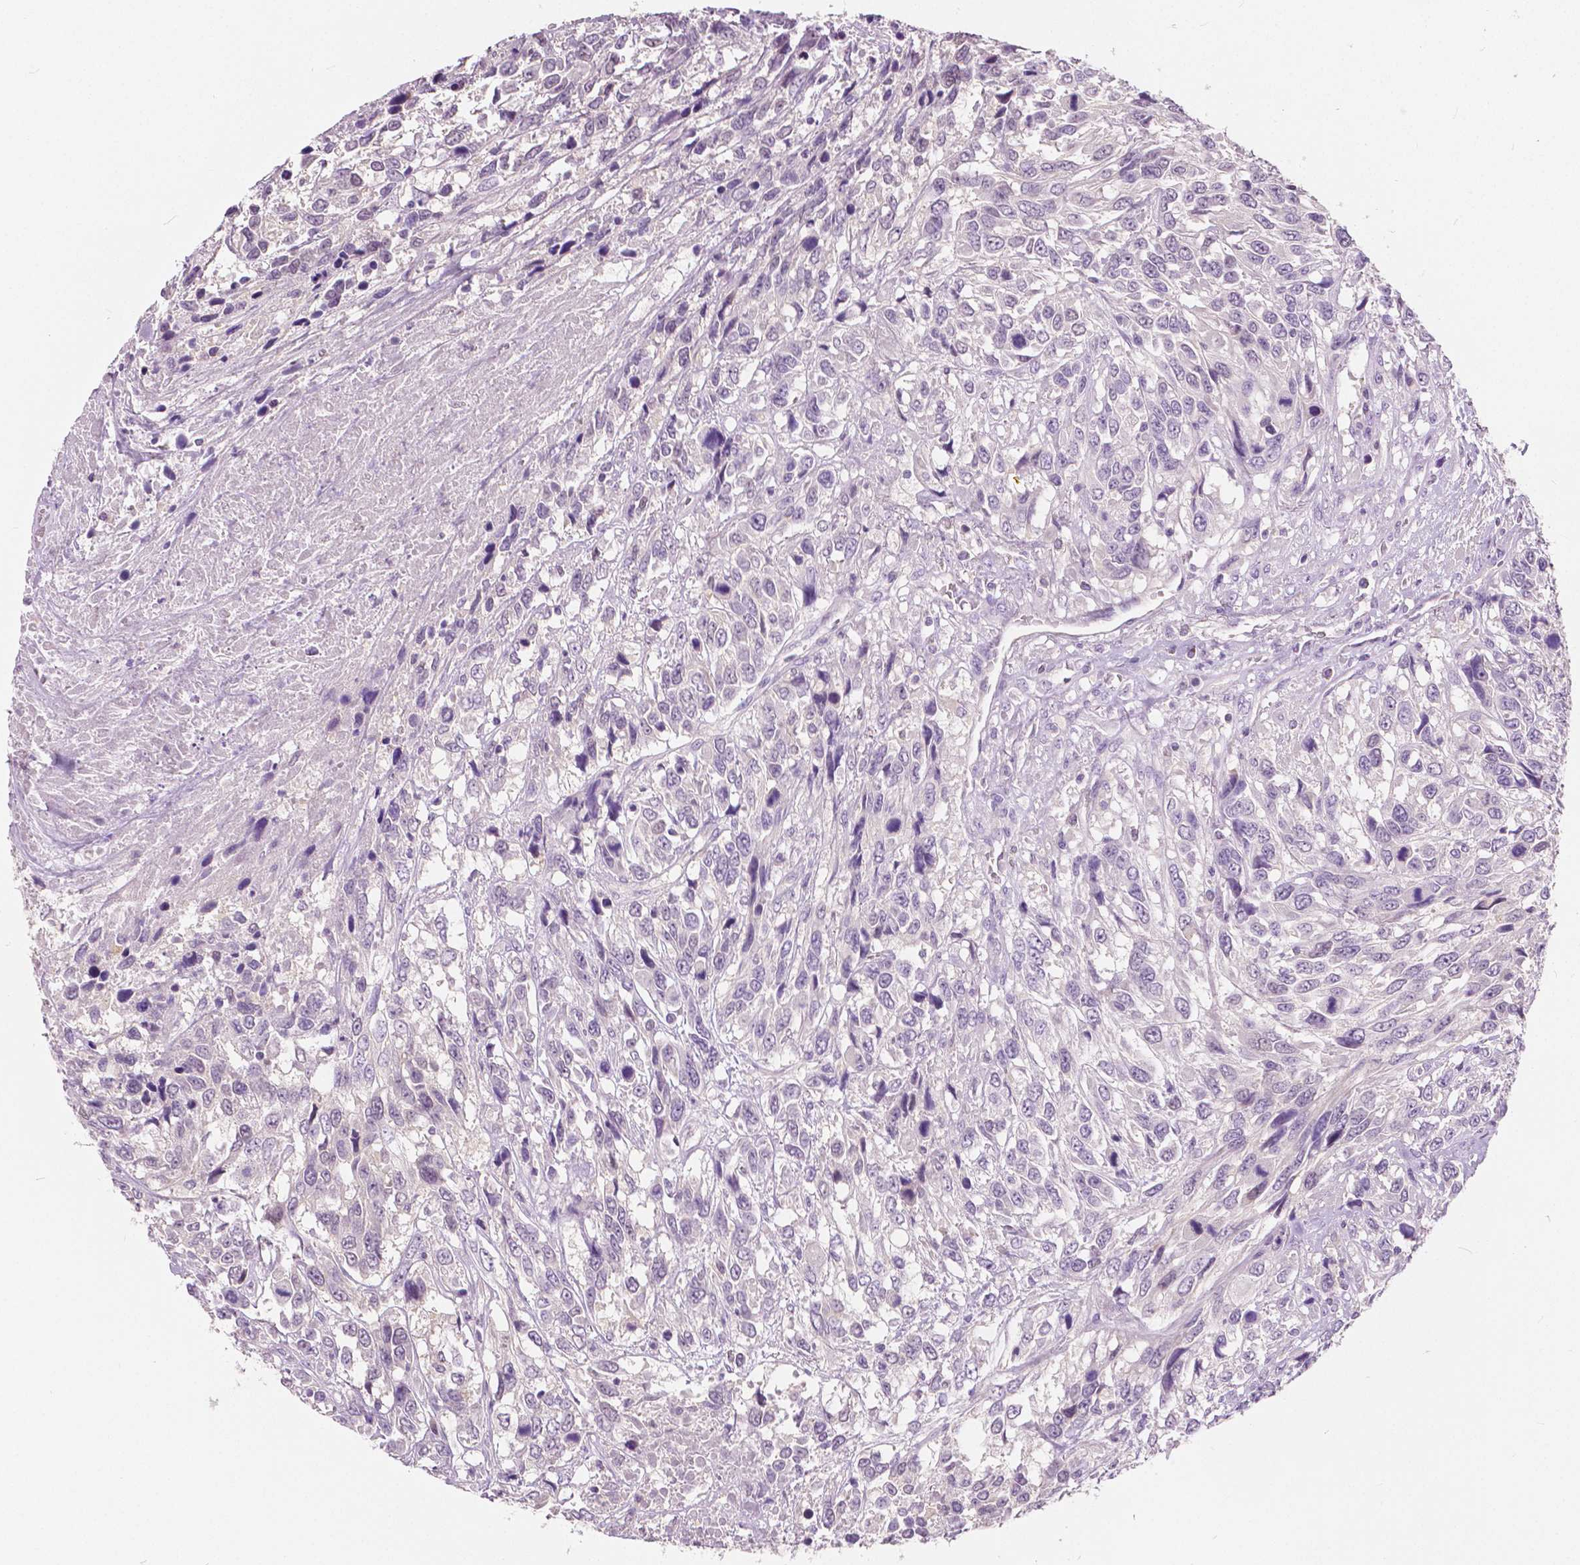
{"staining": {"intensity": "moderate", "quantity": "<25%", "location": "nuclear"}, "tissue": "urothelial cancer", "cell_type": "Tumor cells", "image_type": "cancer", "snomed": [{"axis": "morphology", "description": "Urothelial carcinoma, High grade"}, {"axis": "topography", "description": "Urinary bladder"}], "caption": "Immunohistochemical staining of human high-grade urothelial carcinoma exhibits moderate nuclear protein expression in approximately <25% of tumor cells. (DAB (3,3'-diaminobenzidine) IHC with brightfield microscopy, high magnification).", "gene": "TKFC", "patient": {"sex": "female", "age": 70}}